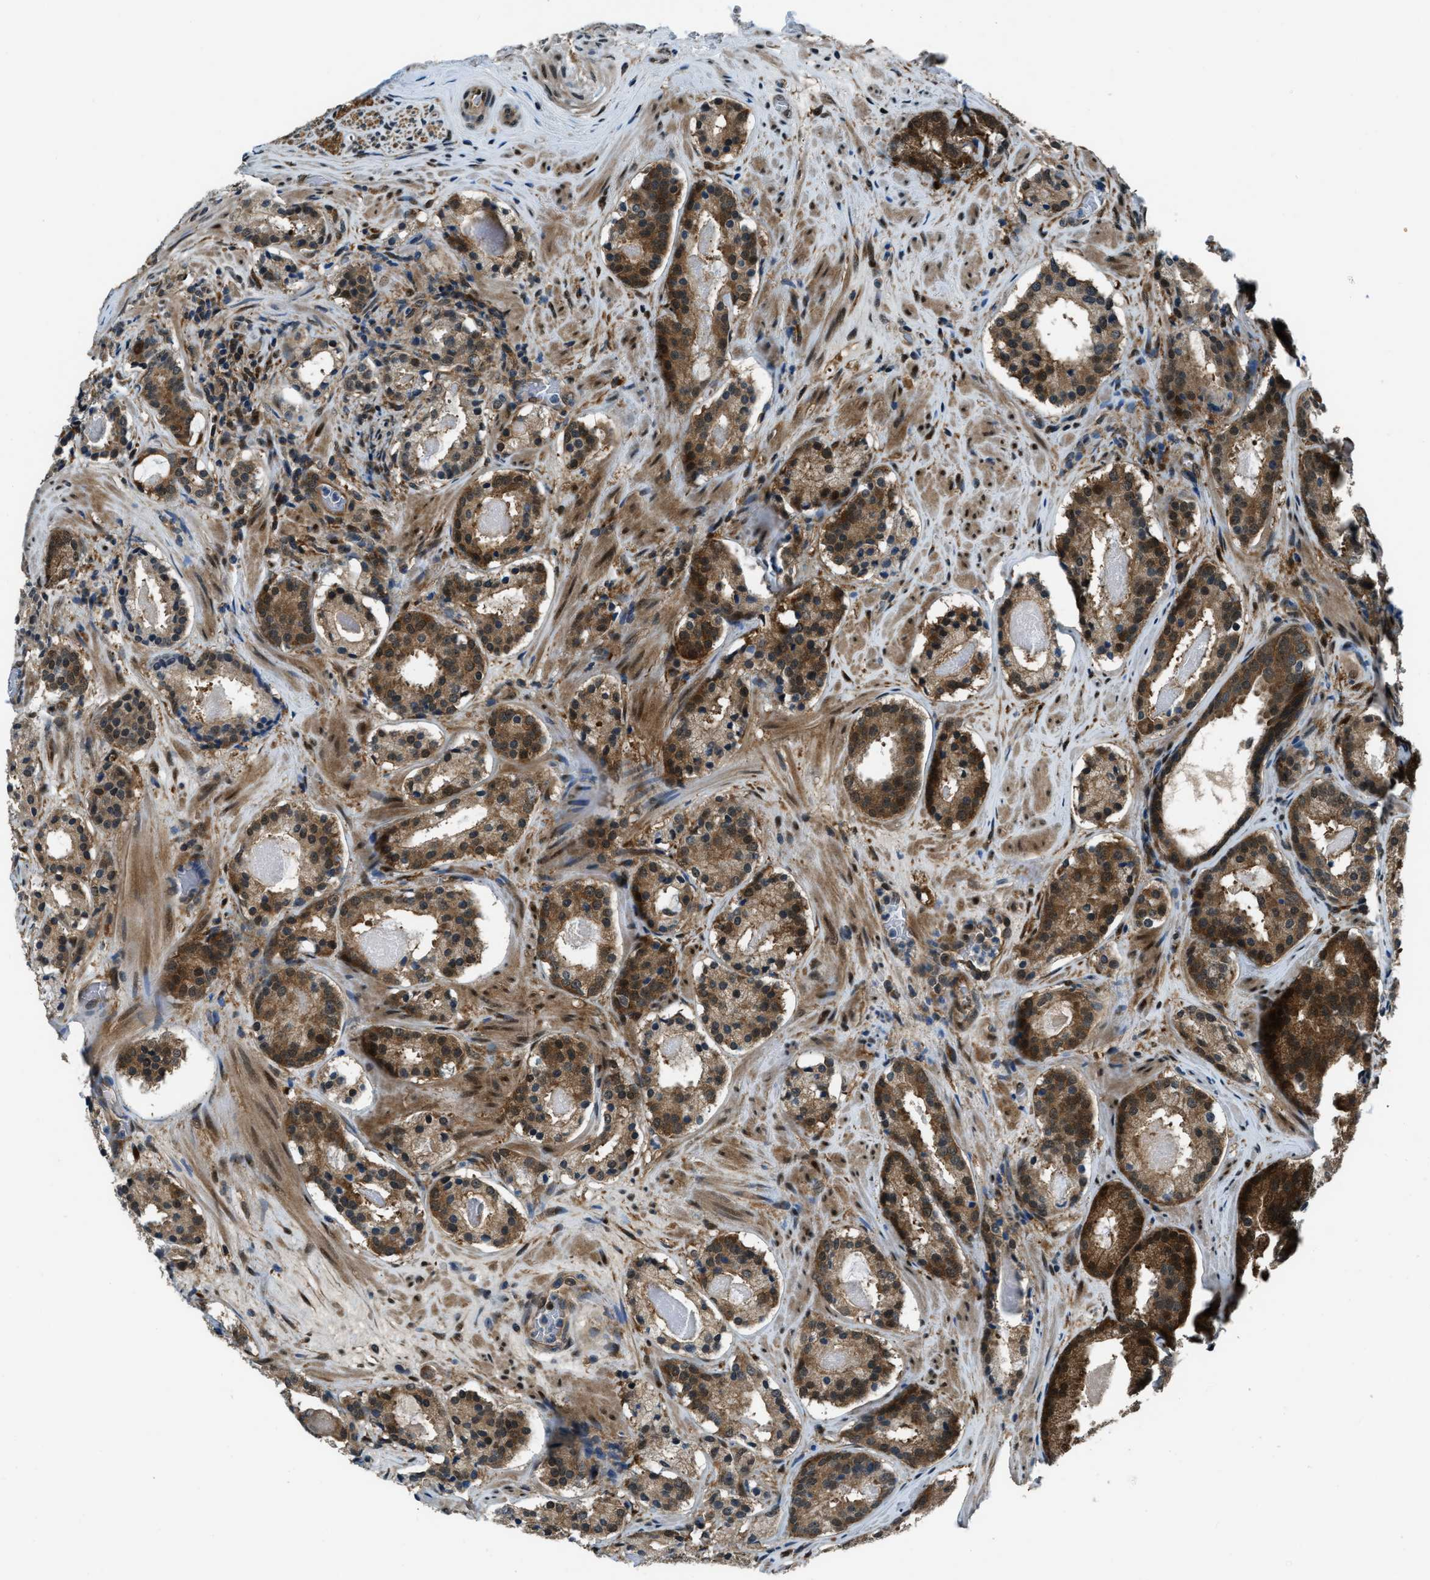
{"staining": {"intensity": "strong", "quantity": ">75%", "location": "cytoplasmic/membranous,nuclear"}, "tissue": "prostate cancer", "cell_type": "Tumor cells", "image_type": "cancer", "snomed": [{"axis": "morphology", "description": "Adenocarcinoma, Low grade"}, {"axis": "topography", "description": "Prostate"}], "caption": "Protein expression analysis of human prostate adenocarcinoma (low-grade) reveals strong cytoplasmic/membranous and nuclear expression in approximately >75% of tumor cells. (brown staining indicates protein expression, while blue staining denotes nuclei).", "gene": "NUDCD3", "patient": {"sex": "male", "age": 69}}